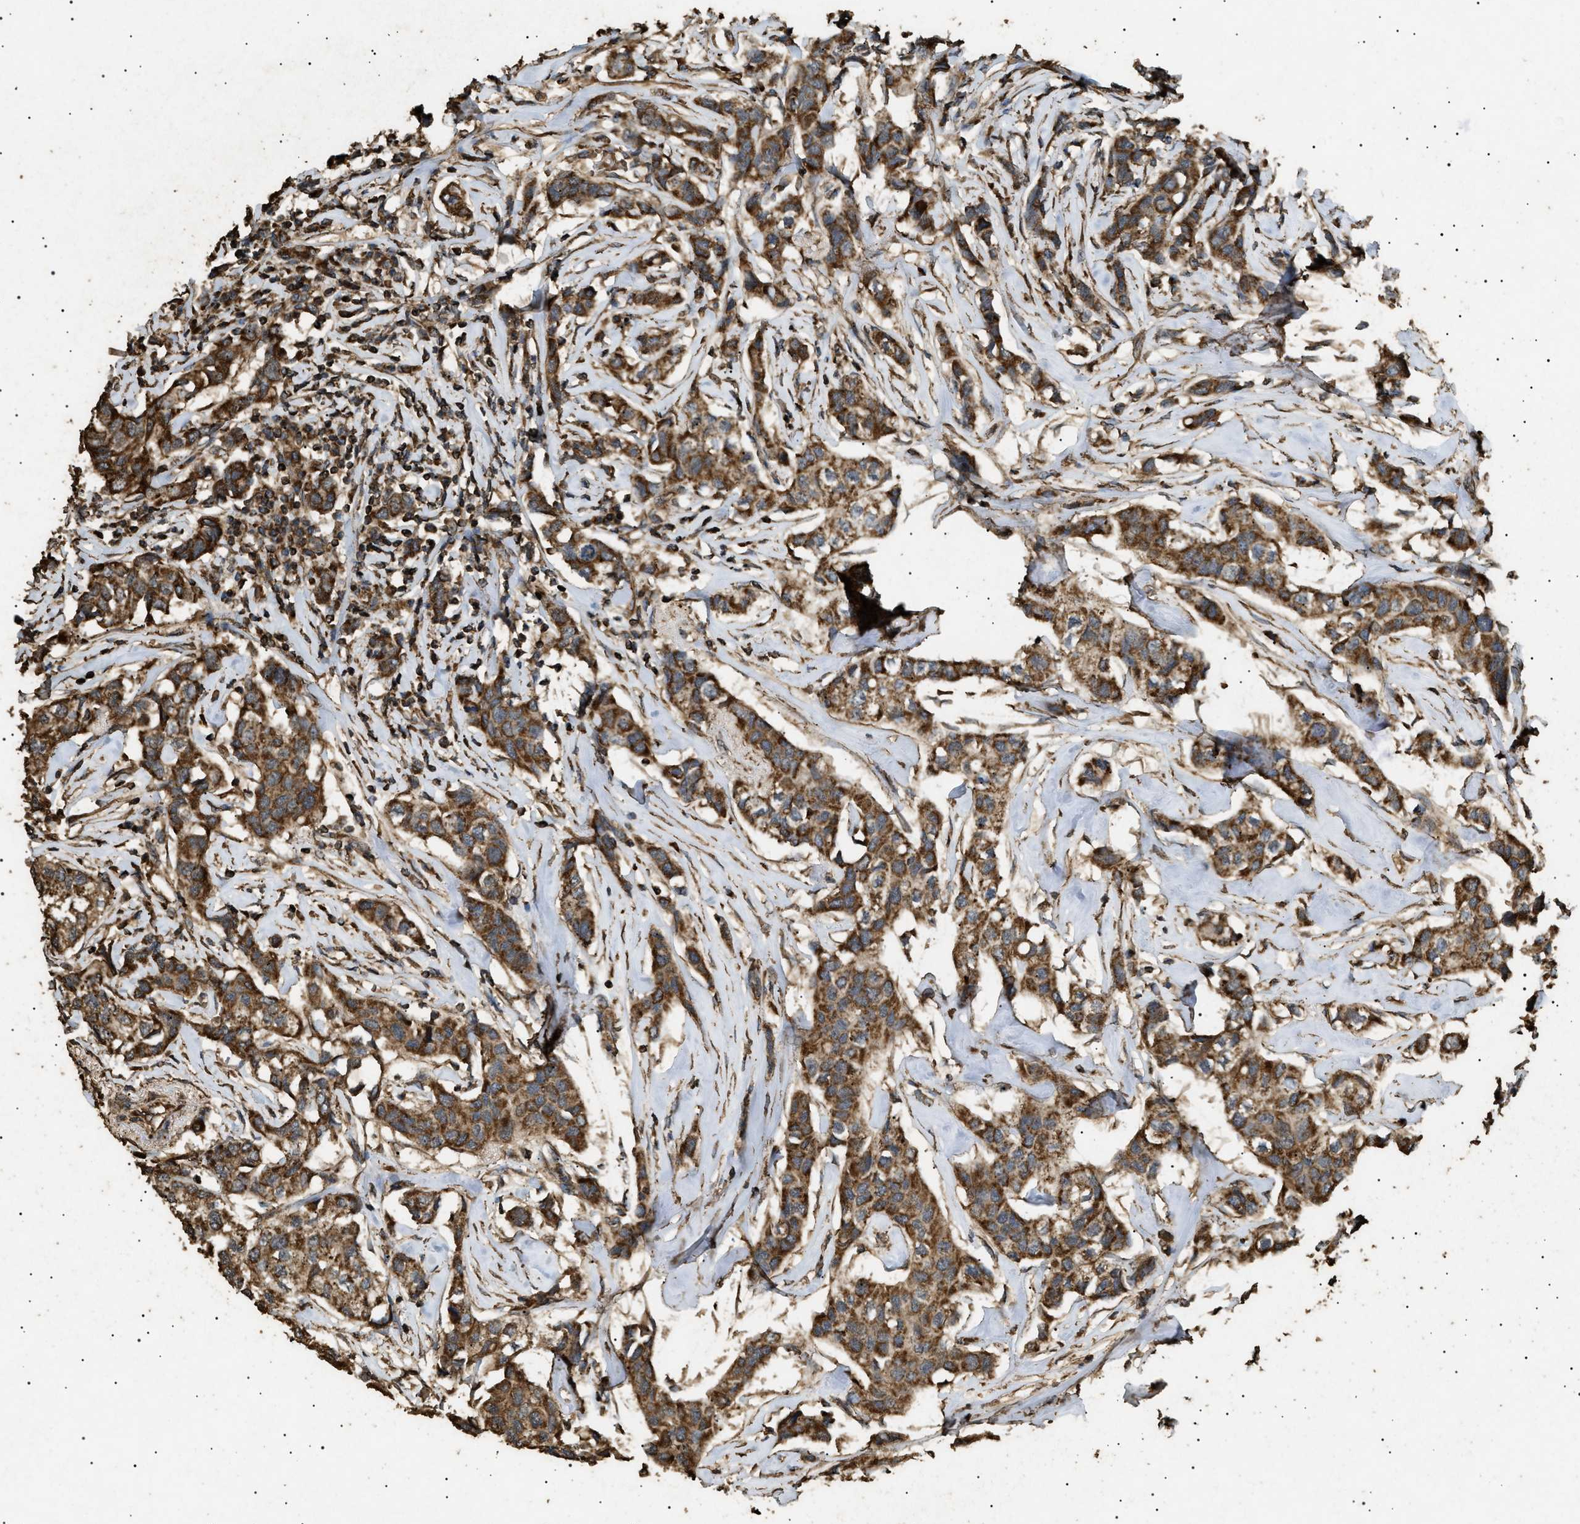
{"staining": {"intensity": "strong", "quantity": ">75%", "location": "cytoplasmic/membranous"}, "tissue": "breast cancer", "cell_type": "Tumor cells", "image_type": "cancer", "snomed": [{"axis": "morphology", "description": "Duct carcinoma"}, {"axis": "topography", "description": "Breast"}], "caption": "This micrograph exhibits breast cancer (invasive ductal carcinoma) stained with IHC to label a protein in brown. The cytoplasmic/membranous of tumor cells show strong positivity for the protein. Nuclei are counter-stained blue.", "gene": "CYRIA", "patient": {"sex": "female", "age": 80}}